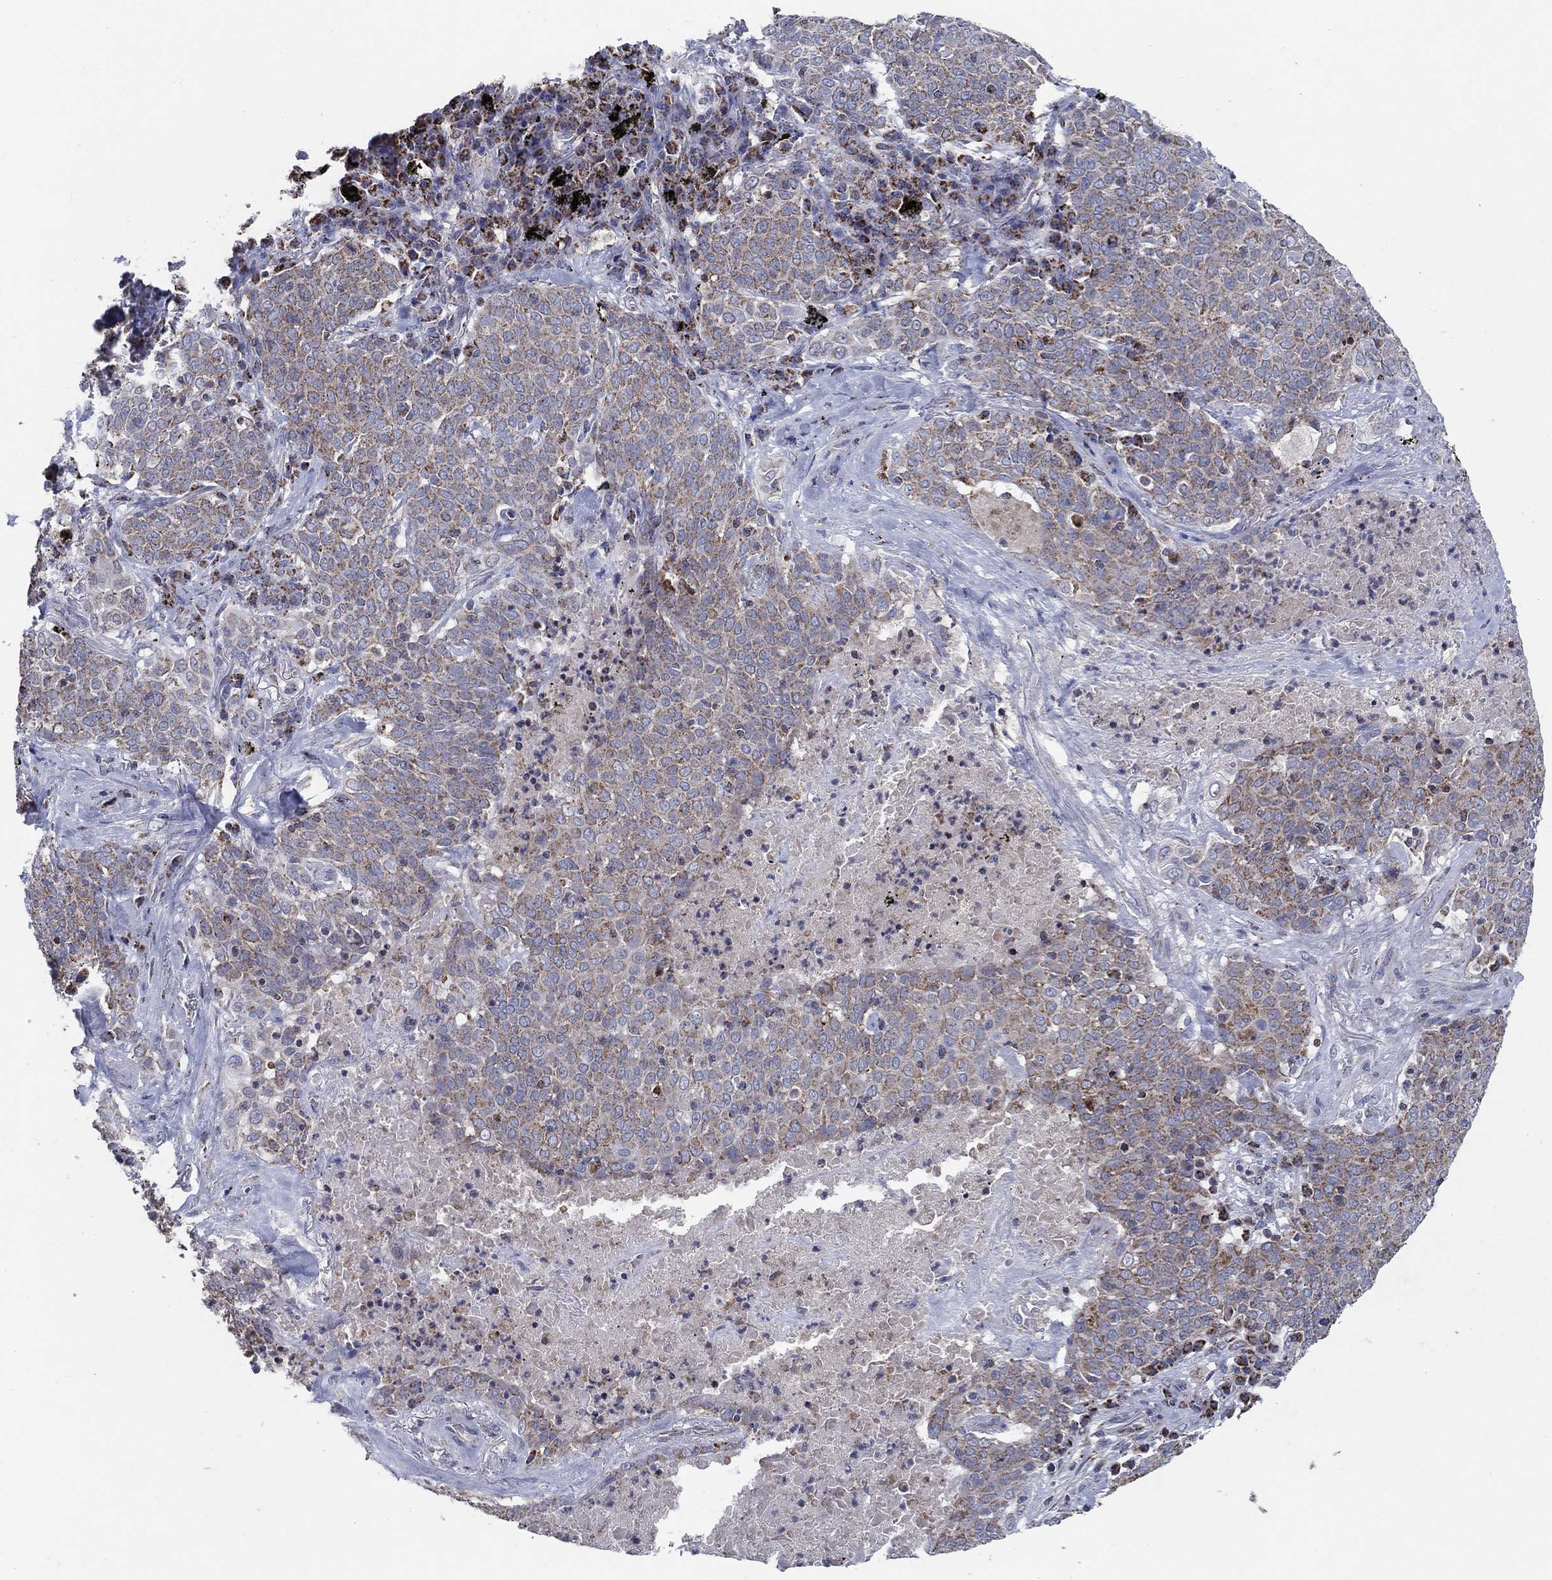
{"staining": {"intensity": "strong", "quantity": "25%-75%", "location": "cytoplasmic/membranous"}, "tissue": "lung cancer", "cell_type": "Tumor cells", "image_type": "cancer", "snomed": [{"axis": "morphology", "description": "Squamous cell carcinoma, NOS"}, {"axis": "topography", "description": "Lung"}], "caption": "Protein staining demonstrates strong cytoplasmic/membranous positivity in approximately 25%-75% of tumor cells in lung cancer (squamous cell carcinoma). Using DAB (brown) and hematoxylin (blue) stains, captured at high magnification using brightfield microscopy.", "gene": "C9orf85", "patient": {"sex": "male", "age": 82}}